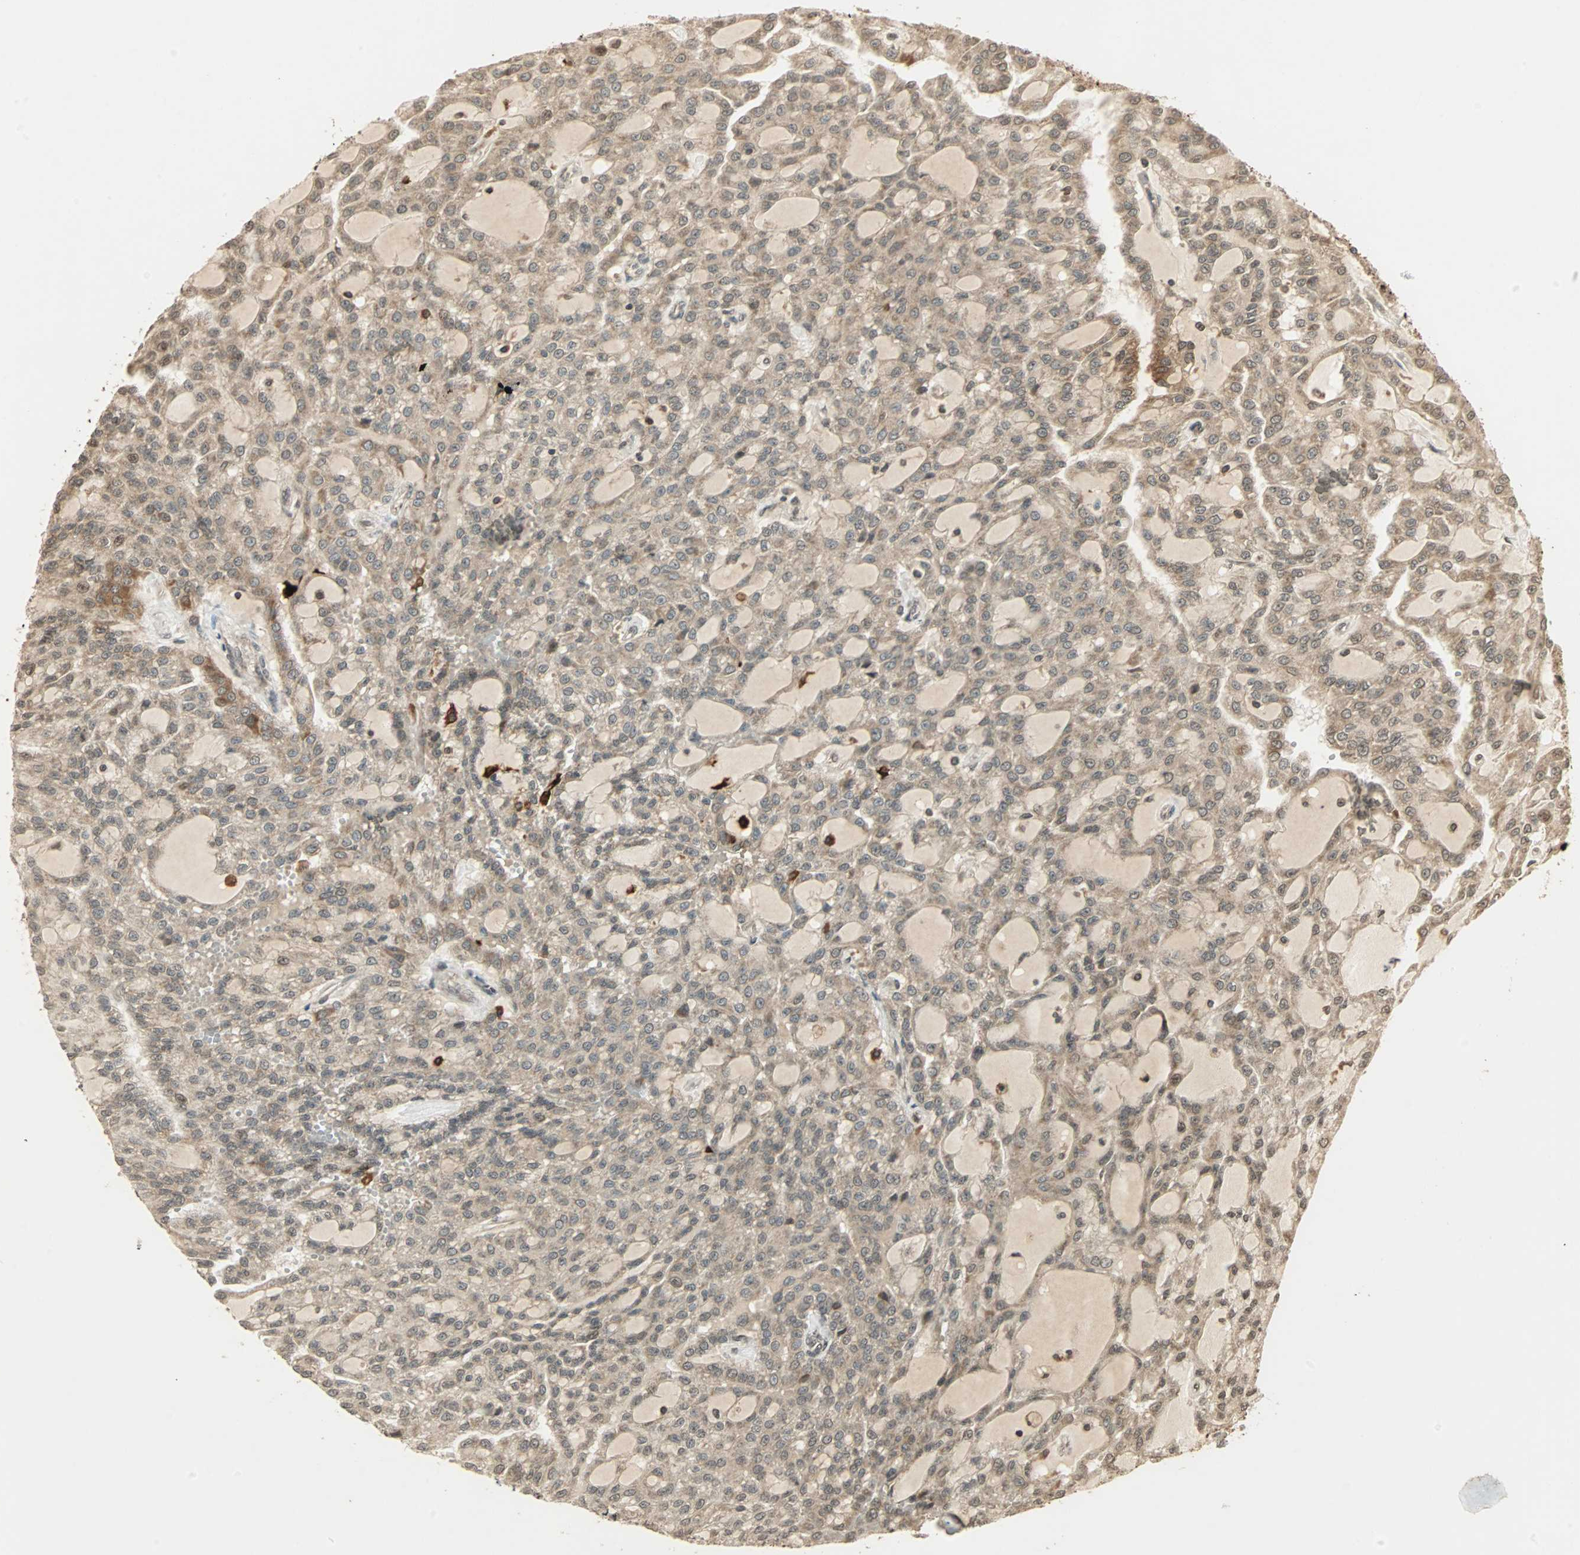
{"staining": {"intensity": "moderate", "quantity": ">75%", "location": "cytoplasmic/membranous"}, "tissue": "renal cancer", "cell_type": "Tumor cells", "image_type": "cancer", "snomed": [{"axis": "morphology", "description": "Adenocarcinoma, NOS"}, {"axis": "topography", "description": "Kidney"}], "caption": "Human renal cancer (adenocarcinoma) stained with a protein marker exhibits moderate staining in tumor cells.", "gene": "RFFL", "patient": {"sex": "male", "age": 63}}